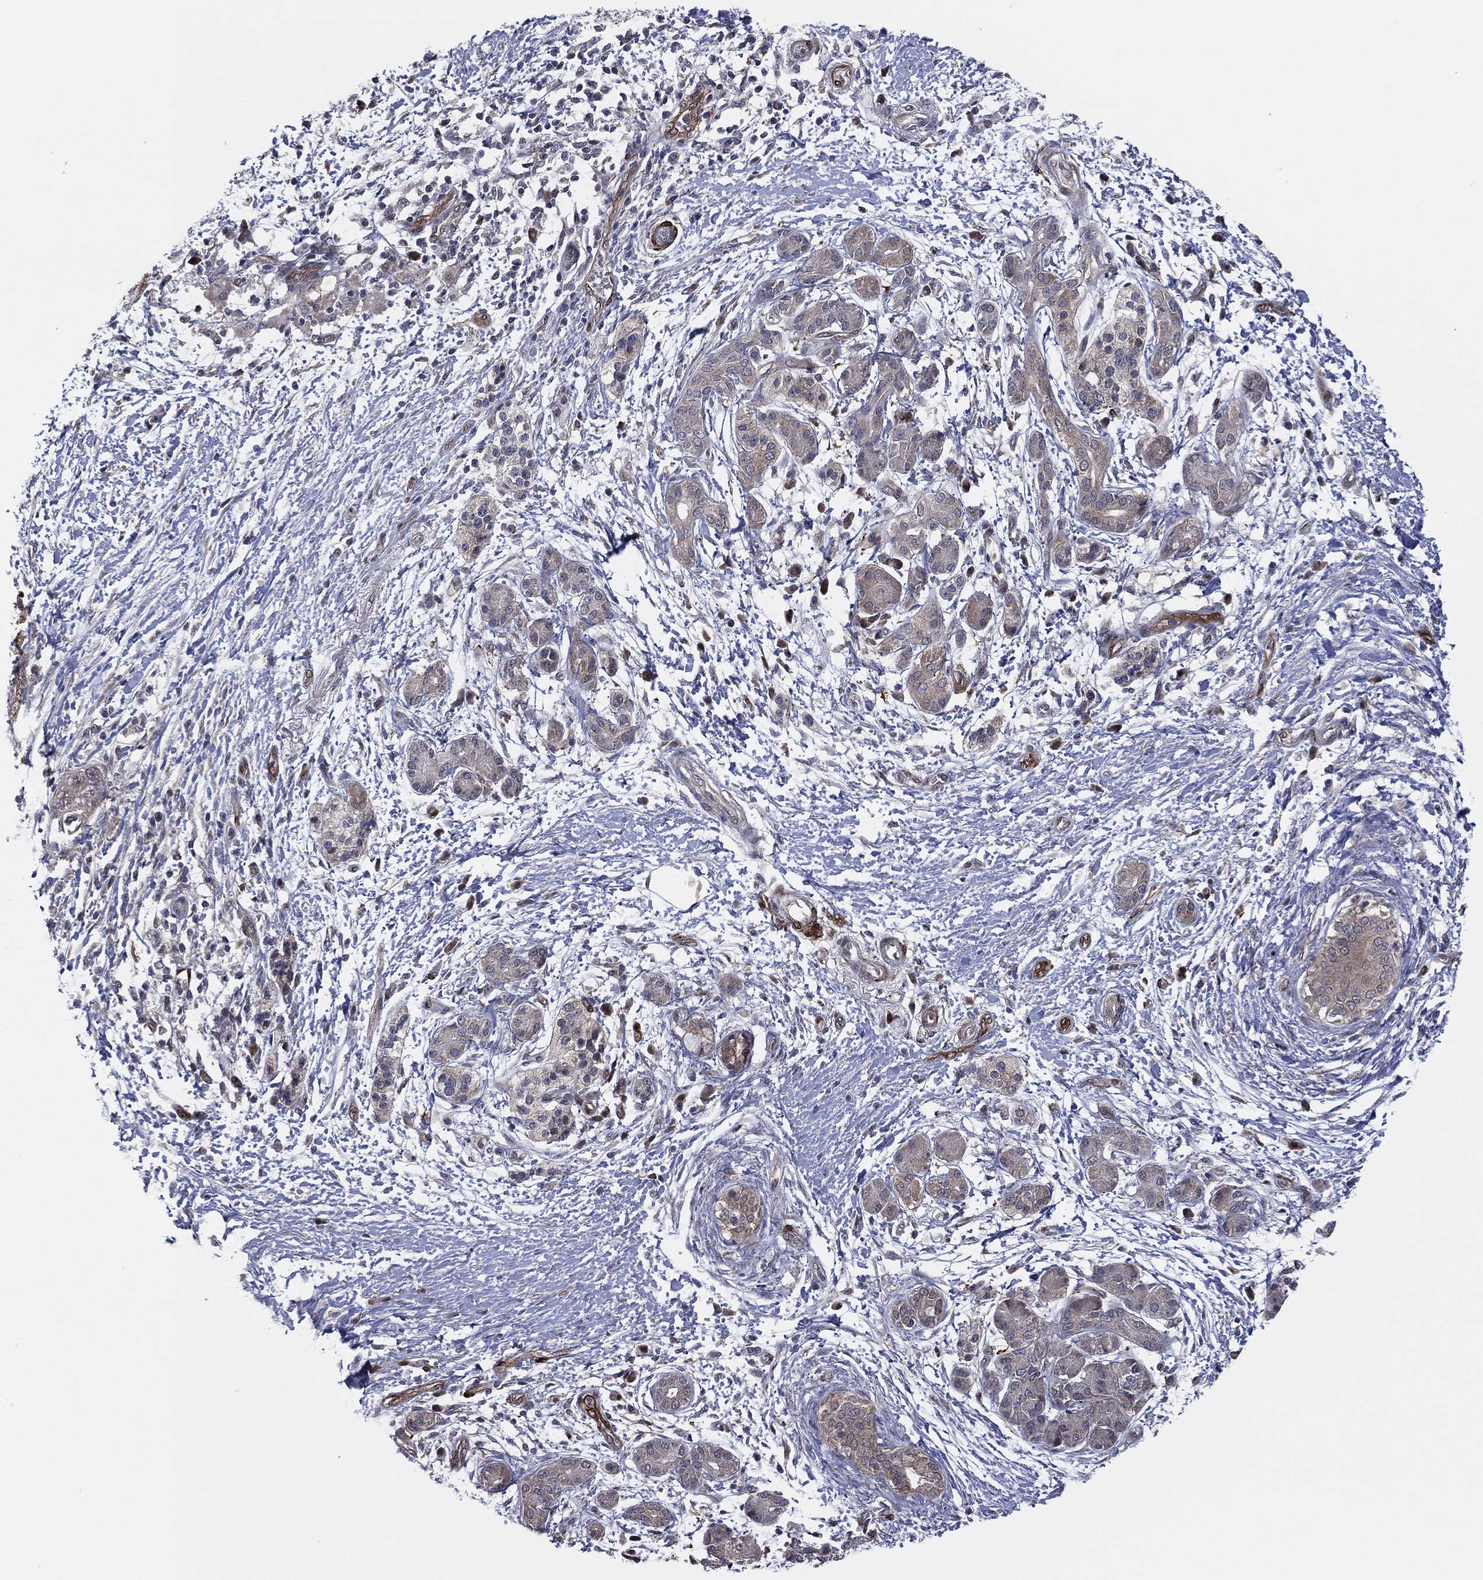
{"staining": {"intensity": "moderate", "quantity": "<25%", "location": "cytoplasmic/membranous"}, "tissue": "pancreatic cancer", "cell_type": "Tumor cells", "image_type": "cancer", "snomed": [{"axis": "morphology", "description": "Adenocarcinoma, NOS"}, {"axis": "topography", "description": "Pancreas"}], "caption": "An image showing moderate cytoplasmic/membranous staining in about <25% of tumor cells in pancreatic cancer, as visualized by brown immunohistochemical staining.", "gene": "SNCG", "patient": {"sex": "female", "age": 72}}